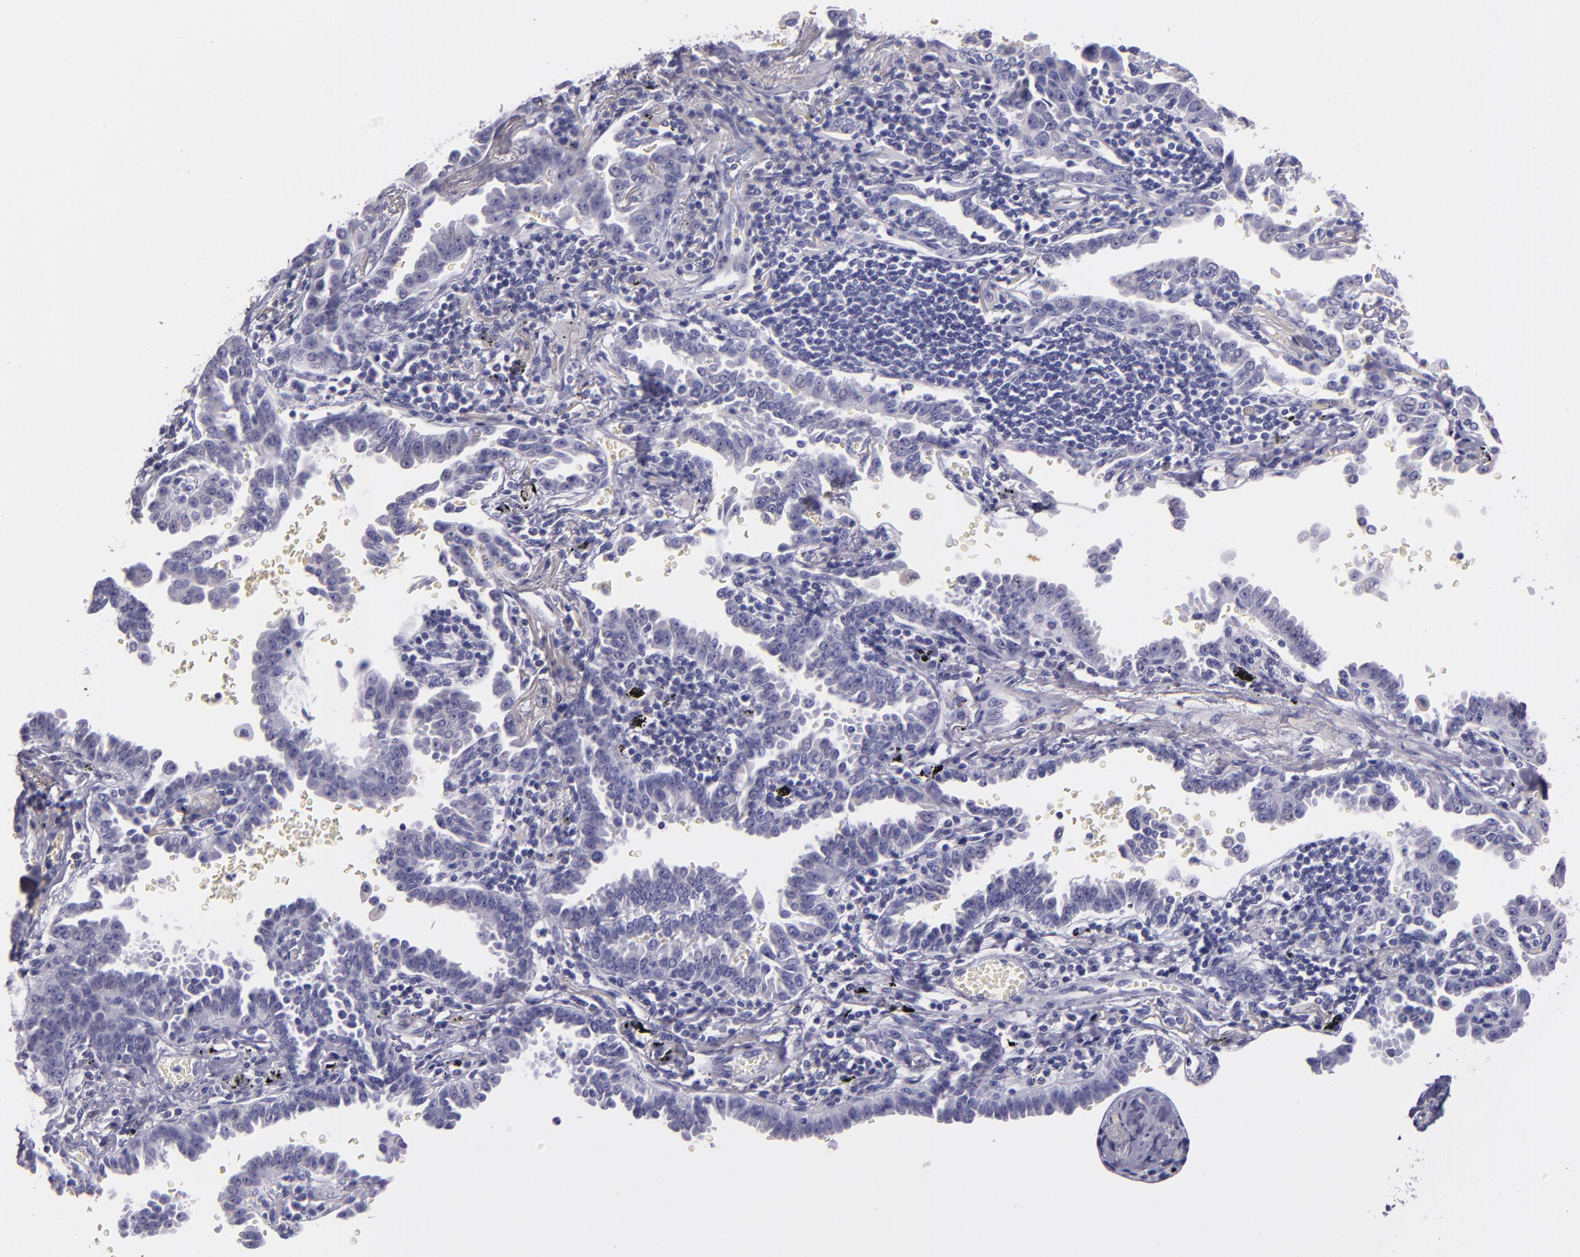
{"staining": {"intensity": "negative", "quantity": "none", "location": "none"}, "tissue": "lung cancer", "cell_type": "Tumor cells", "image_type": "cancer", "snomed": [{"axis": "morphology", "description": "Adenocarcinoma, NOS"}, {"axis": "topography", "description": "Lung"}], "caption": "High power microscopy image of an IHC histopathology image of lung cancer (adenocarcinoma), revealing no significant staining in tumor cells. (DAB immunohistochemistry (IHC) visualized using brightfield microscopy, high magnification).", "gene": "MUC5AC", "patient": {"sex": "female", "age": 64}}